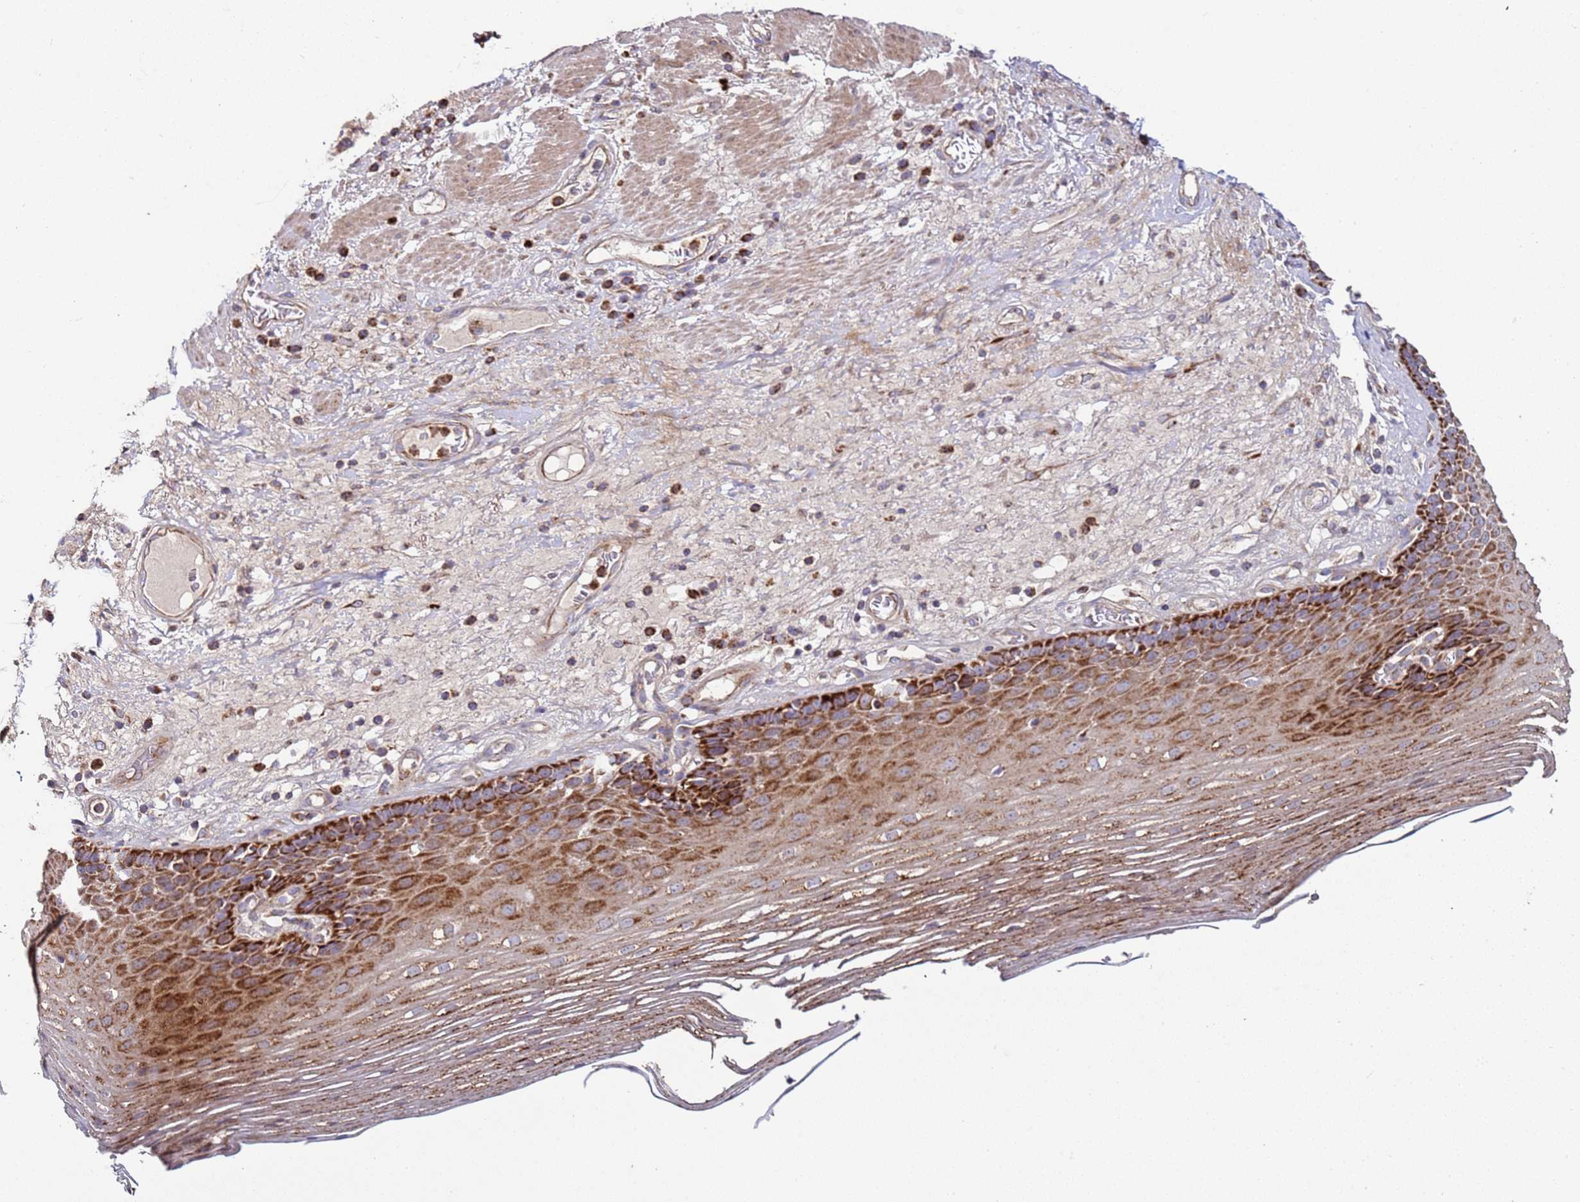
{"staining": {"intensity": "strong", "quantity": ">75%", "location": "cytoplasmic/membranous"}, "tissue": "esophagus", "cell_type": "Squamous epithelial cells", "image_type": "normal", "snomed": [{"axis": "morphology", "description": "Normal tissue, NOS"}, {"axis": "topography", "description": "Esophagus"}], "caption": "The immunohistochemical stain highlights strong cytoplasmic/membranous staining in squamous epithelial cells of benign esophagus.", "gene": "FBXO33", "patient": {"sex": "male", "age": 62}}